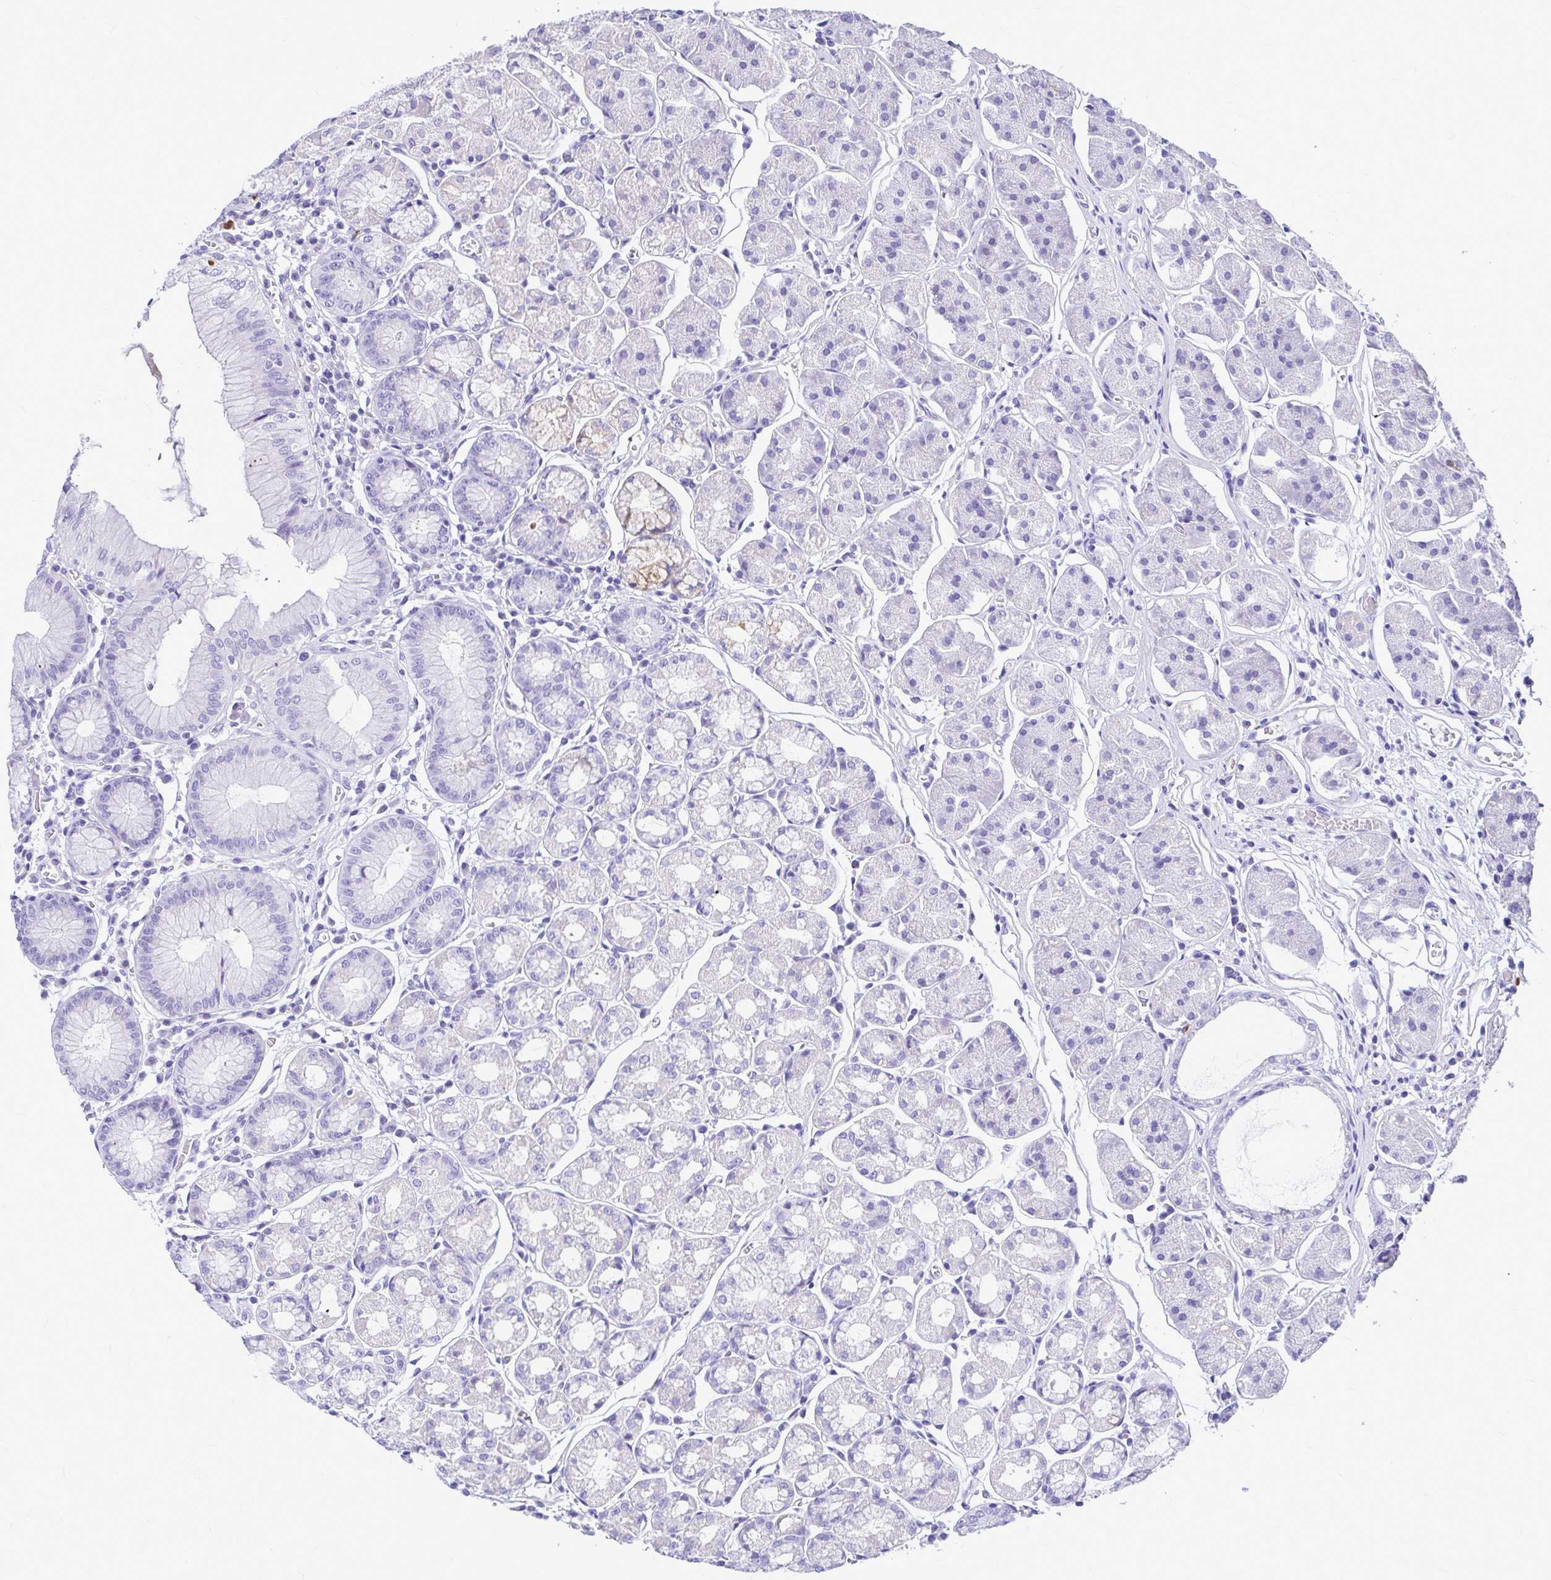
{"staining": {"intensity": "negative", "quantity": "none", "location": "none"}, "tissue": "stomach", "cell_type": "Glandular cells", "image_type": "normal", "snomed": [{"axis": "morphology", "description": "Normal tissue, NOS"}, {"axis": "topography", "description": "Stomach"}], "caption": "Glandular cells are negative for brown protein staining in benign stomach. The staining is performed using DAB (3,3'-diaminobenzidine) brown chromogen with nuclei counter-stained in using hematoxylin.", "gene": "CLEC1B", "patient": {"sex": "male", "age": 55}}